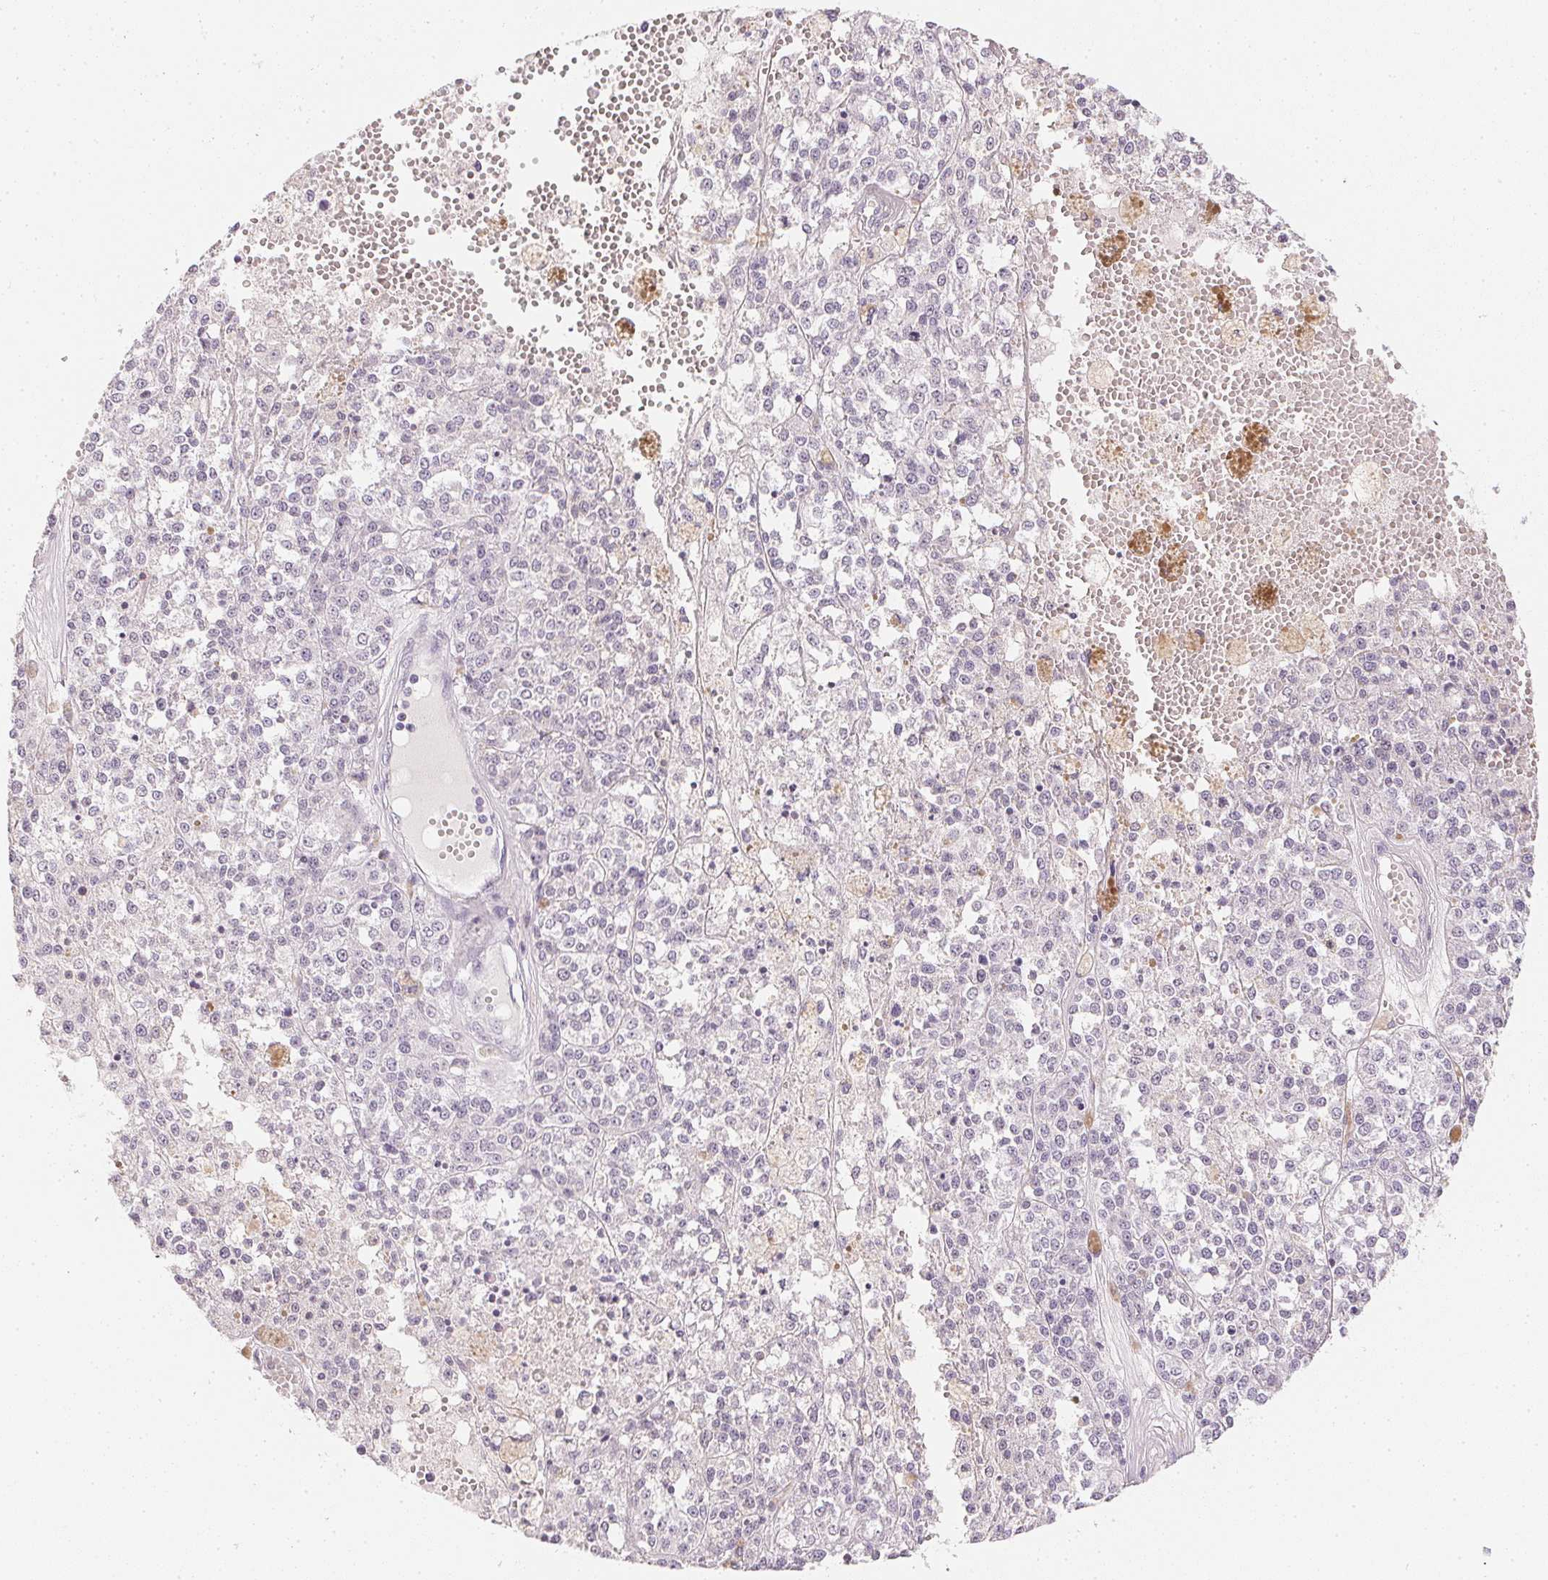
{"staining": {"intensity": "negative", "quantity": "none", "location": "none"}, "tissue": "melanoma", "cell_type": "Tumor cells", "image_type": "cancer", "snomed": [{"axis": "morphology", "description": "Malignant melanoma, Metastatic site"}, {"axis": "topography", "description": "Lymph node"}], "caption": "Malignant melanoma (metastatic site) was stained to show a protein in brown. There is no significant positivity in tumor cells.", "gene": "PPY", "patient": {"sex": "female", "age": 64}}